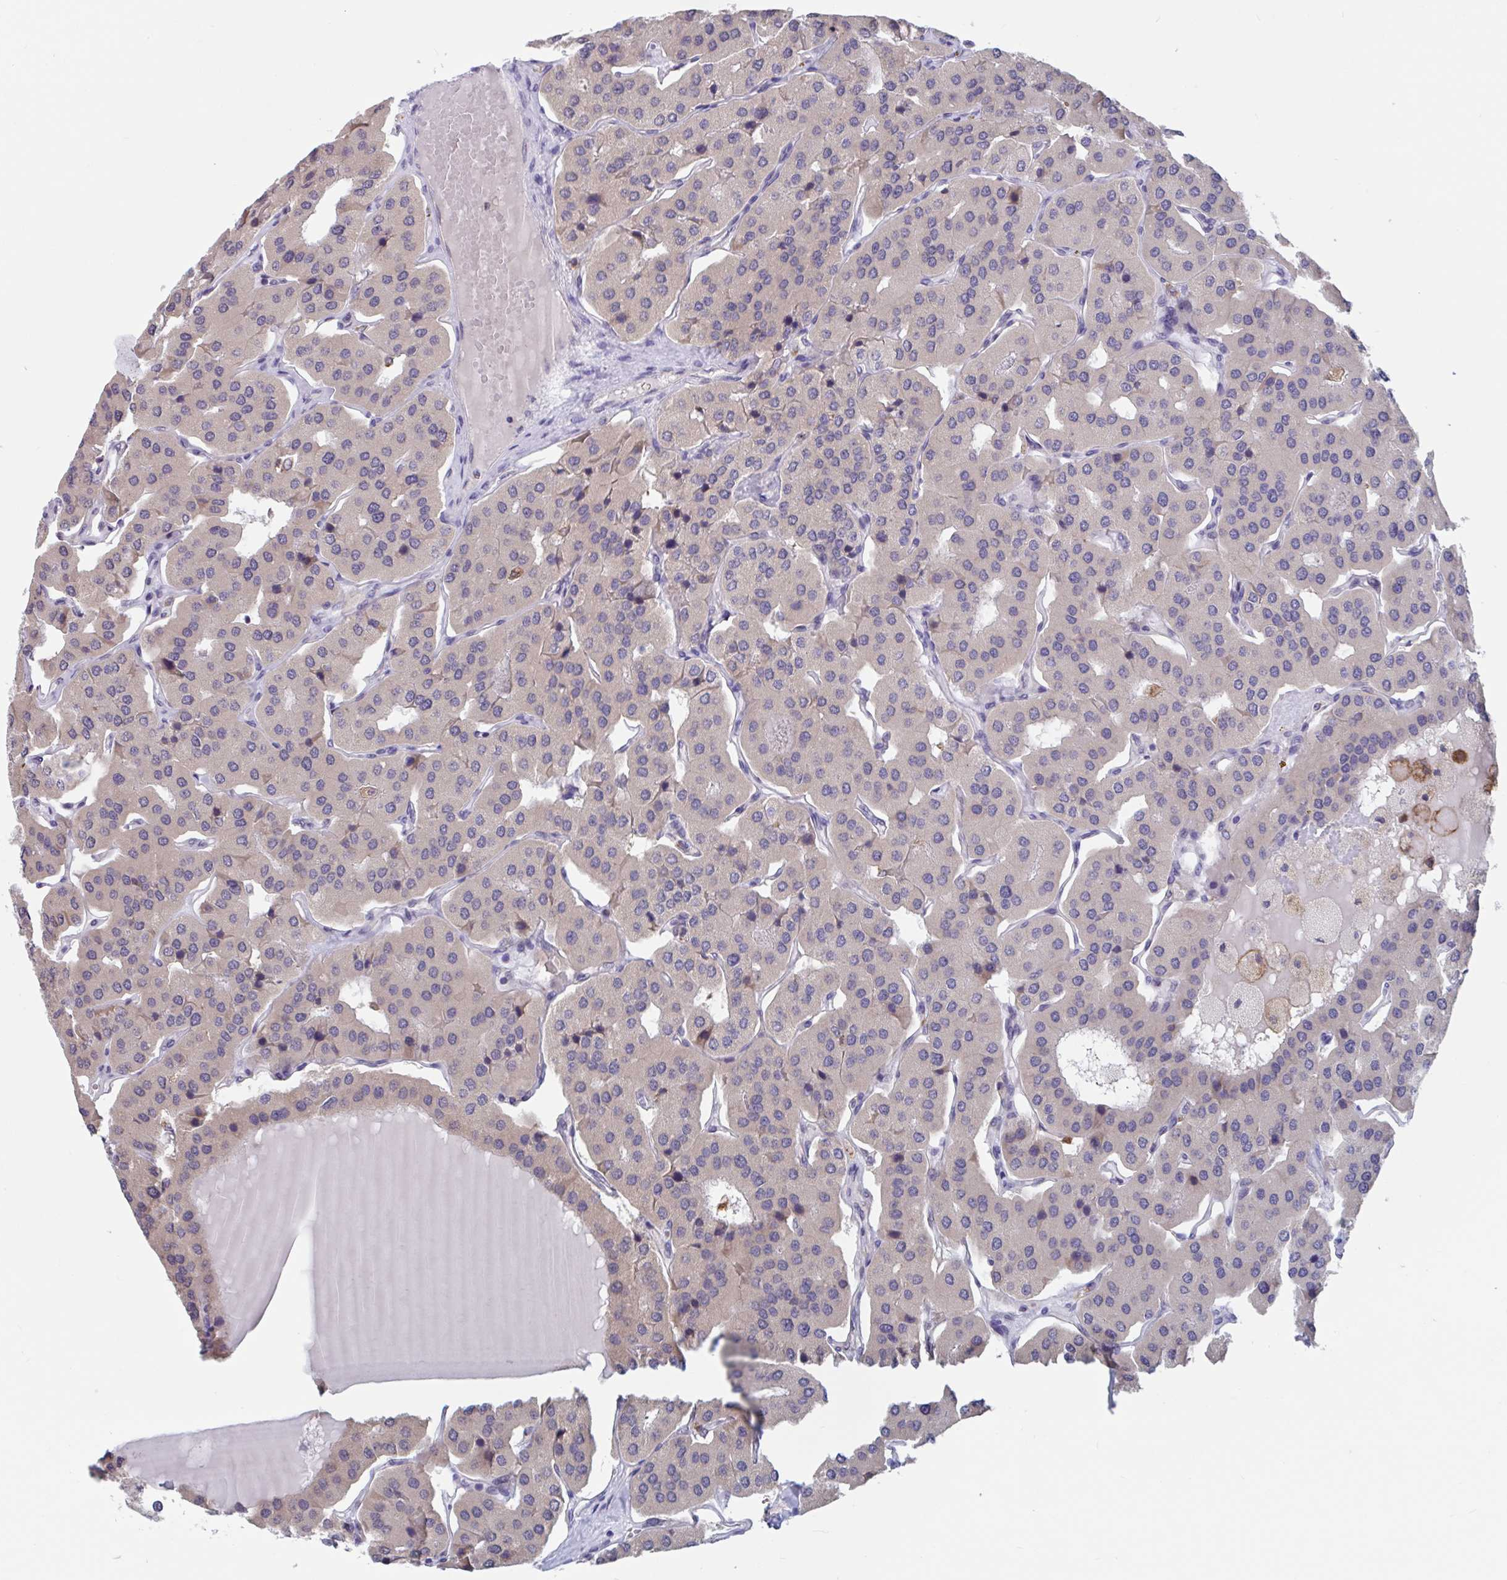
{"staining": {"intensity": "weak", "quantity": "25%-75%", "location": "cytoplasmic/membranous"}, "tissue": "parathyroid gland", "cell_type": "Glandular cells", "image_type": "normal", "snomed": [{"axis": "morphology", "description": "Normal tissue, NOS"}, {"axis": "morphology", "description": "Adenoma, NOS"}, {"axis": "topography", "description": "Parathyroid gland"}], "caption": "This is a histology image of immunohistochemistry (IHC) staining of unremarkable parathyroid gland, which shows weak staining in the cytoplasmic/membranous of glandular cells.", "gene": "SNX8", "patient": {"sex": "female", "age": 86}}